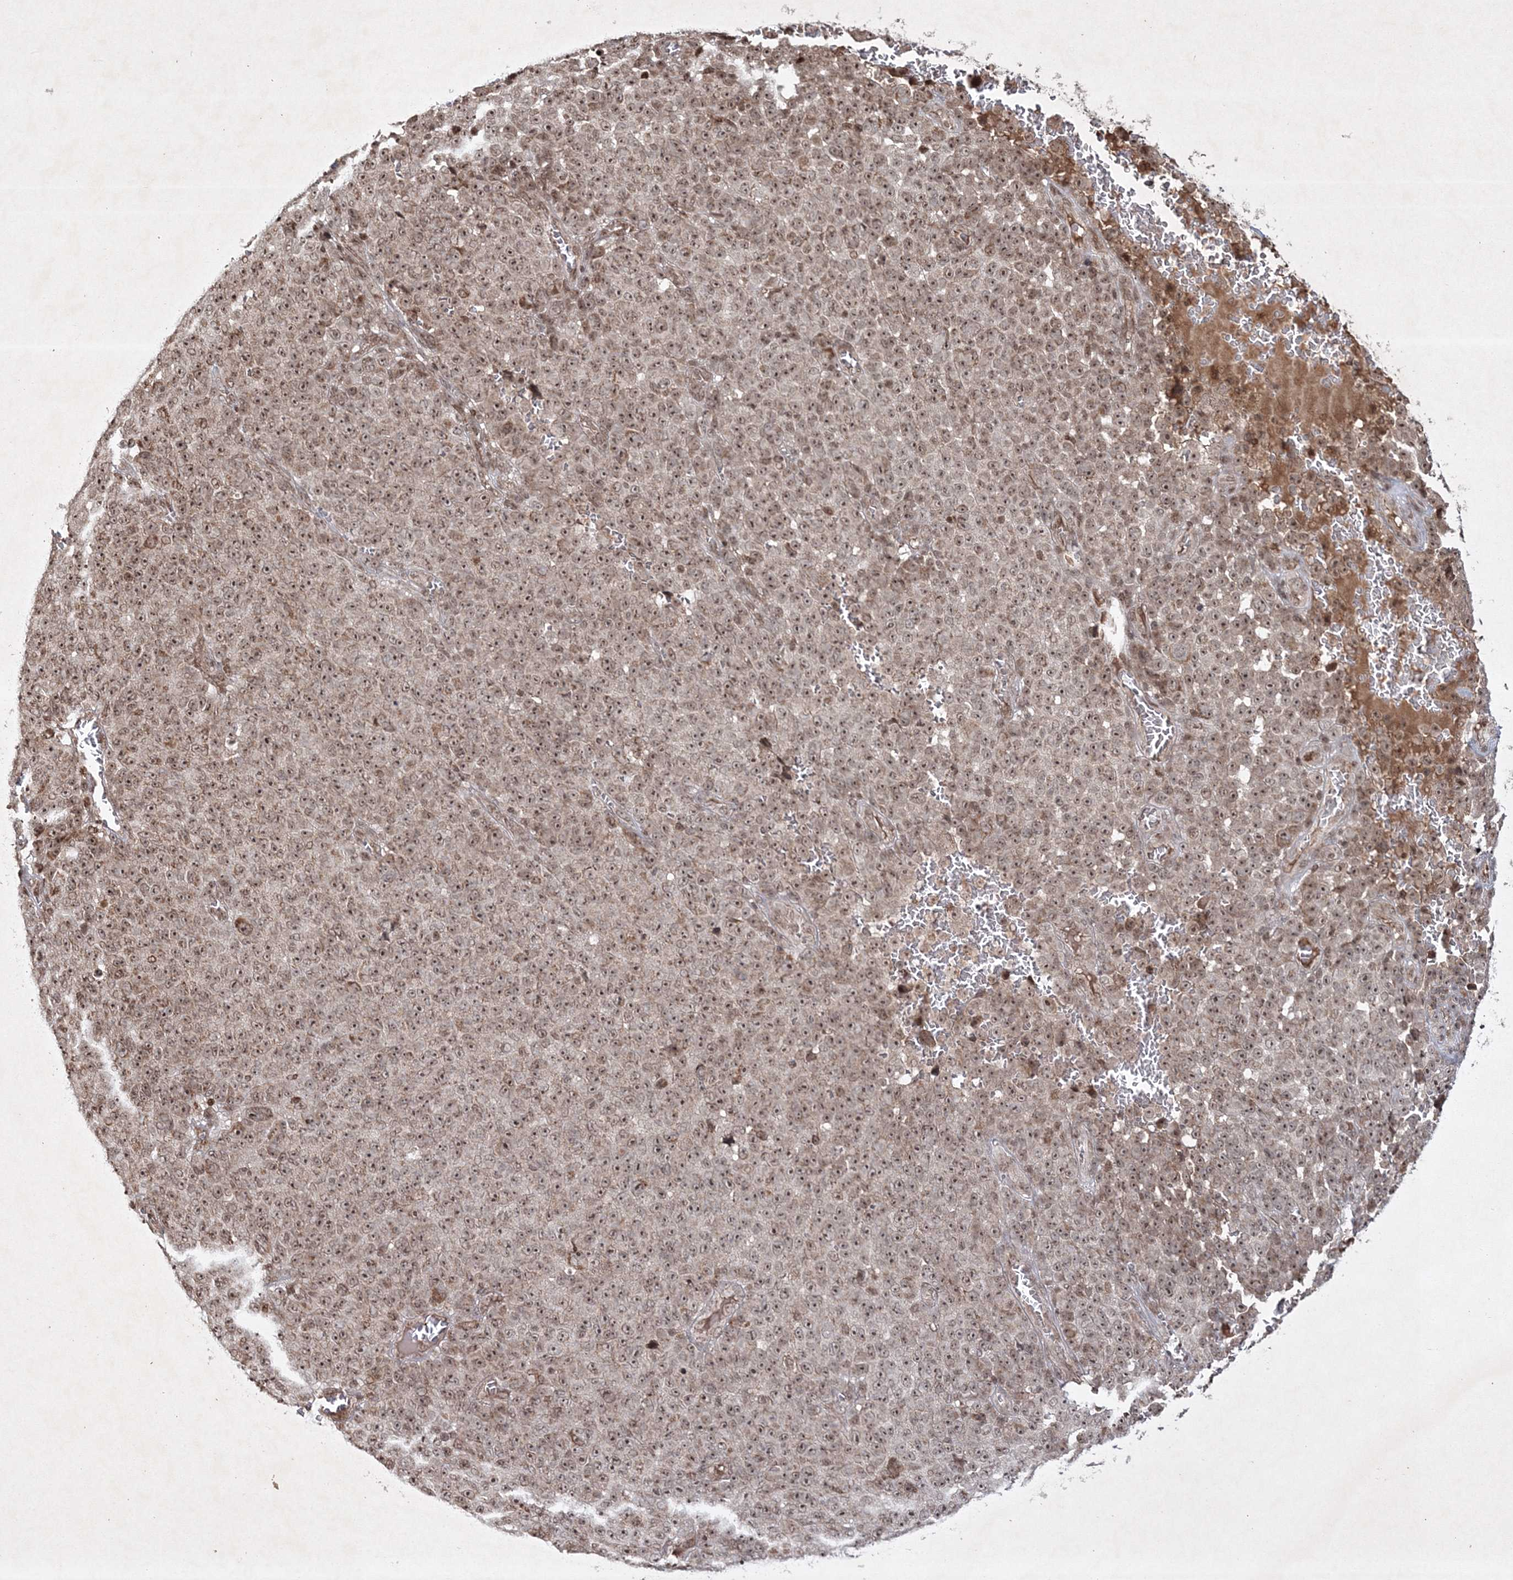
{"staining": {"intensity": "moderate", "quantity": ">75%", "location": "nuclear"}, "tissue": "melanoma", "cell_type": "Tumor cells", "image_type": "cancer", "snomed": [{"axis": "morphology", "description": "Malignant melanoma, NOS"}, {"axis": "topography", "description": "Skin"}], "caption": "Immunohistochemistry (IHC) of melanoma shows medium levels of moderate nuclear positivity in about >75% of tumor cells.", "gene": "CARM1", "patient": {"sex": "female", "age": 82}}